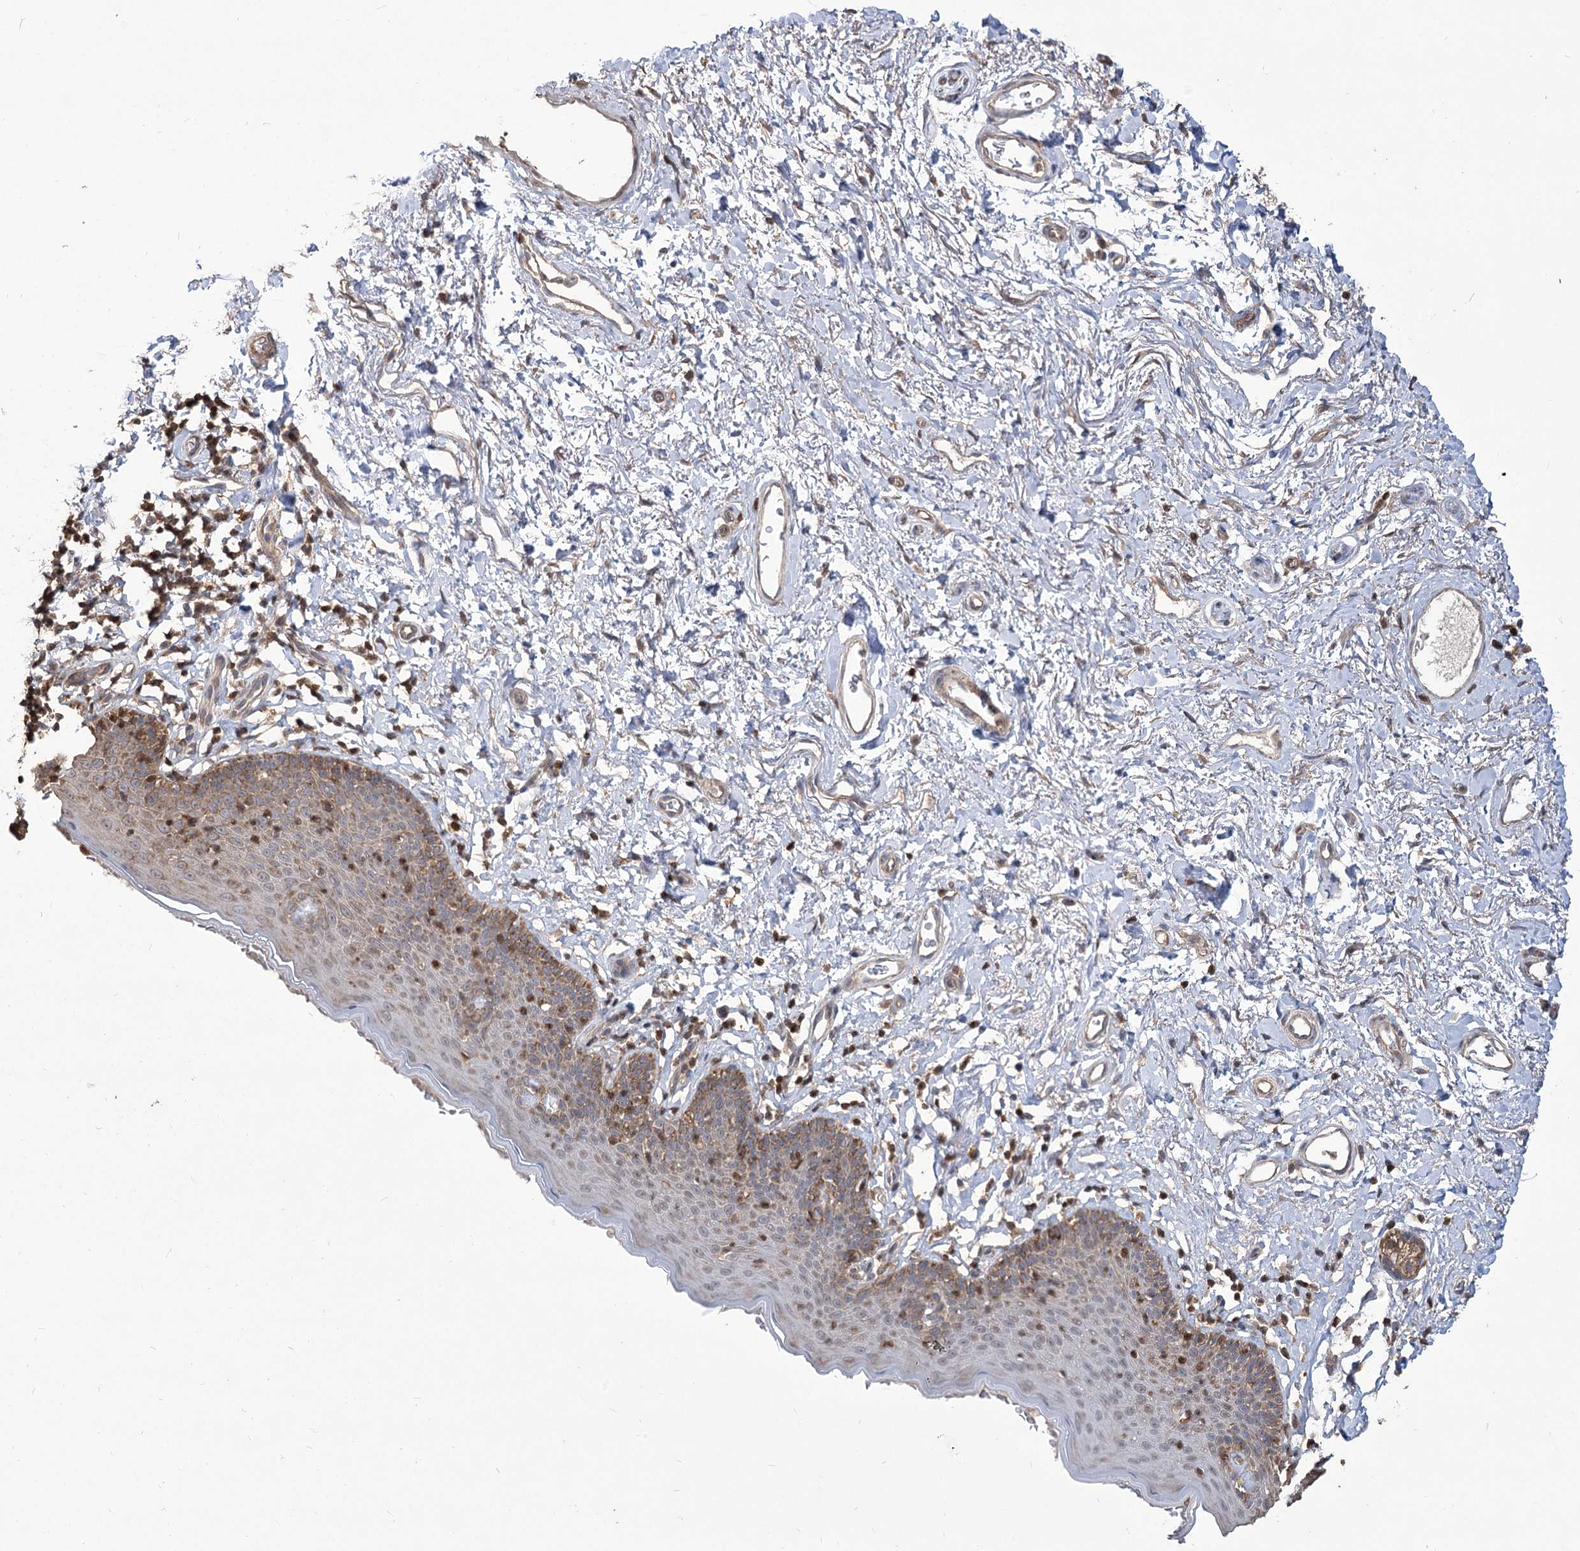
{"staining": {"intensity": "weak", "quantity": "25%-75%", "location": "cytoplasmic/membranous"}, "tissue": "skin", "cell_type": "Epidermal cells", "image_type": "normal", "snomed": [{"axis": "morphology", "description": "Normal tissue, NOS"}, {"axis": "topography", "description": "Vulva"}], "caption": "Benign skin demonstrates weak cytoplasmic/membranous positivity in about 25%-75% of epidermal cells, visualized by immunohistochemistry.", "gene": "STK17B", "patient": {"sex": "female", "age": 66}}